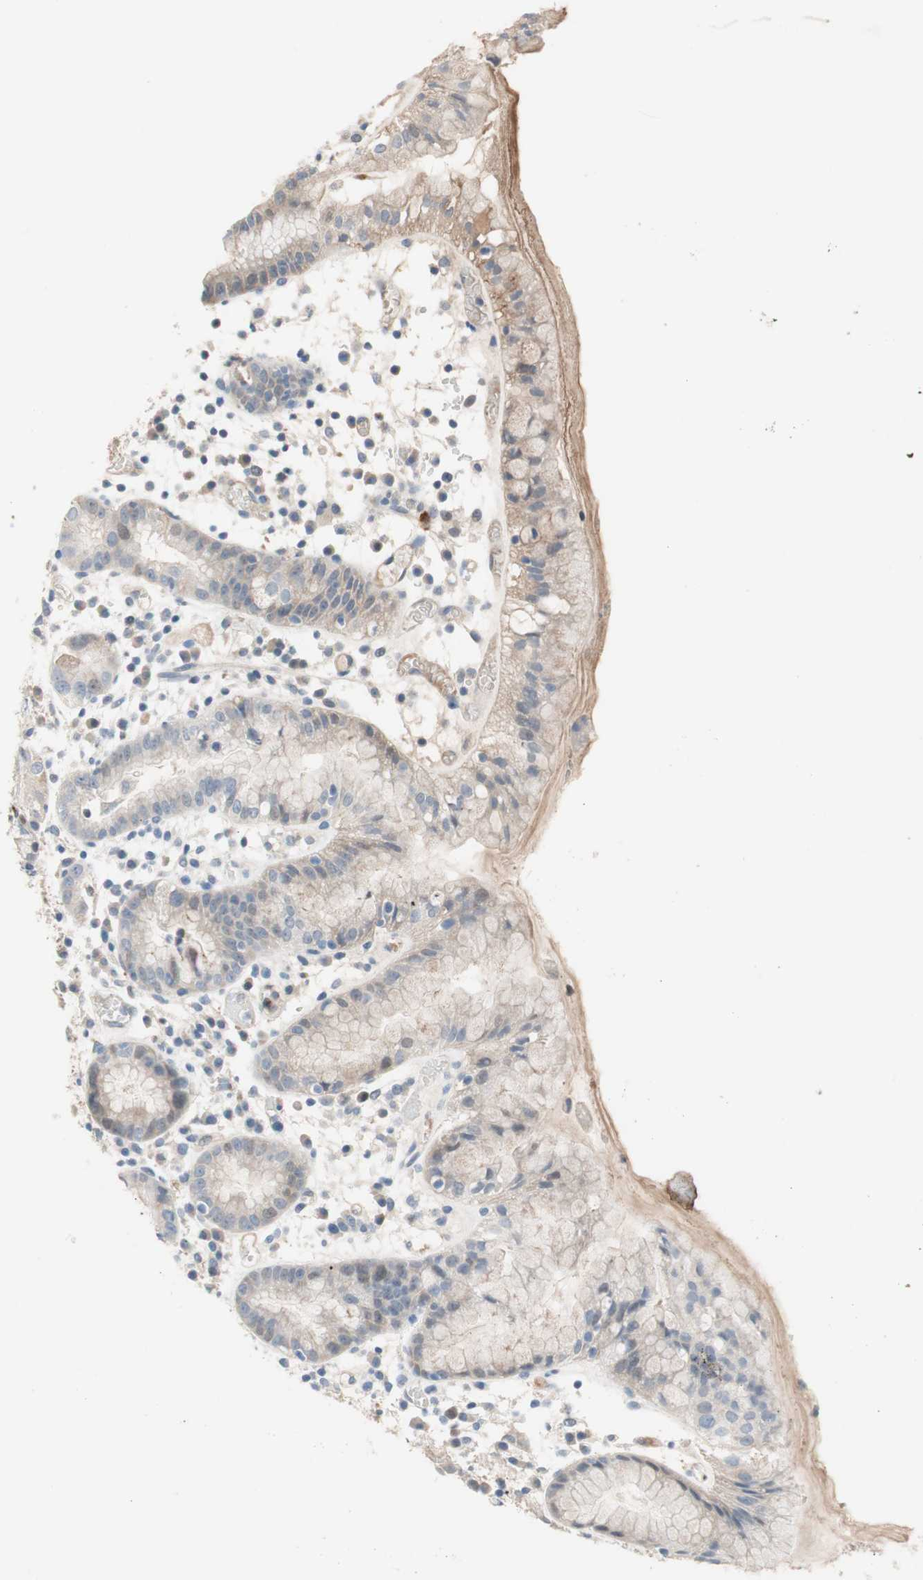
{"staining": {"intensity": "moderate", "quantity": "<25%", "location": "cytoplasmic/membranous,nuclear"}, "tissue": "stomach", "cell_type": "Glandular cells", "image_type": "normal", "snomed": [{"axis": "morphology", "description": "Normal tissue, NOS"}, {"axis": "topography", "description": "Stomach"}, {"axis": "topography", "description": "Stomach, lower"}], "caption": "The histopathology image shows a brown stain indicating the presence of a protein in the cytoplasmic/membranous,nuclear of glandular cells in stomach. The staining was performed using DAB to visualize the protein expression in brown, while the nuclei were stained in blue with hematoxylin (Magnification: 20x).", "gene": "PDZK1", "patient": {"sex": "female", "age": 75}}